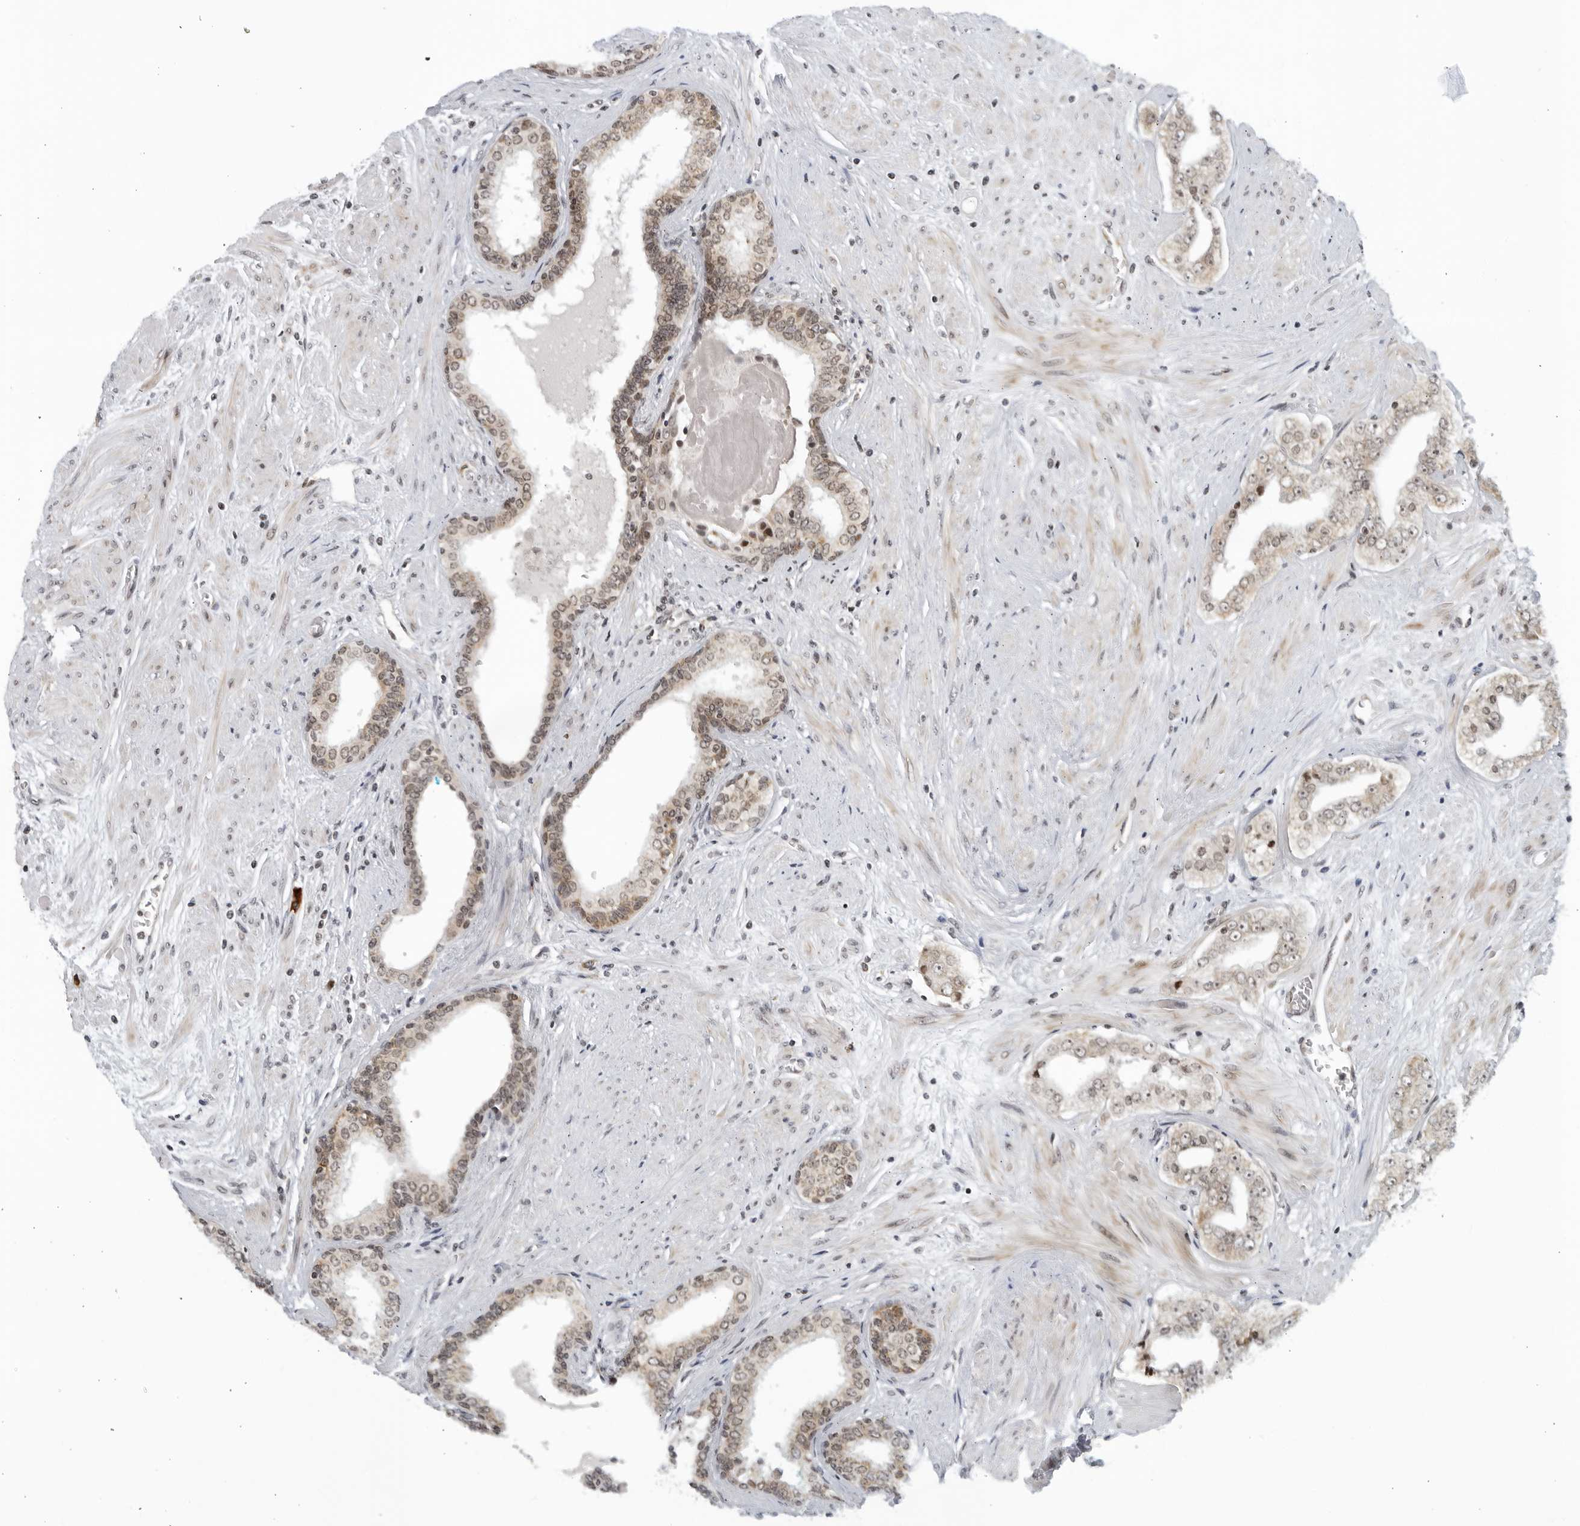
{"staining": {"intensity": "weak", "quantity": "25%-75%", "location": "cytoplasmic/membranous"}, "tissue": "prostate cancer", "cell_type": "Tumor cells", "image_type": "cancer", "snomed": [{"axis": "morphology", "description": "Adenocarcinoma, High grade"}, {"axis": "topography", "description": "Prostate"}], "caption": "Immunohistochemical staining of human prostate cancer exhibits low levels of weak cytoplasmic/membranous staining in about 25%-75% of tumor cells. (brown staining indicates protein expression, while blue staining denotes nuclei).", "gene": "RAB11FIP3", "patient": {"sex": "male", "age": 71}}